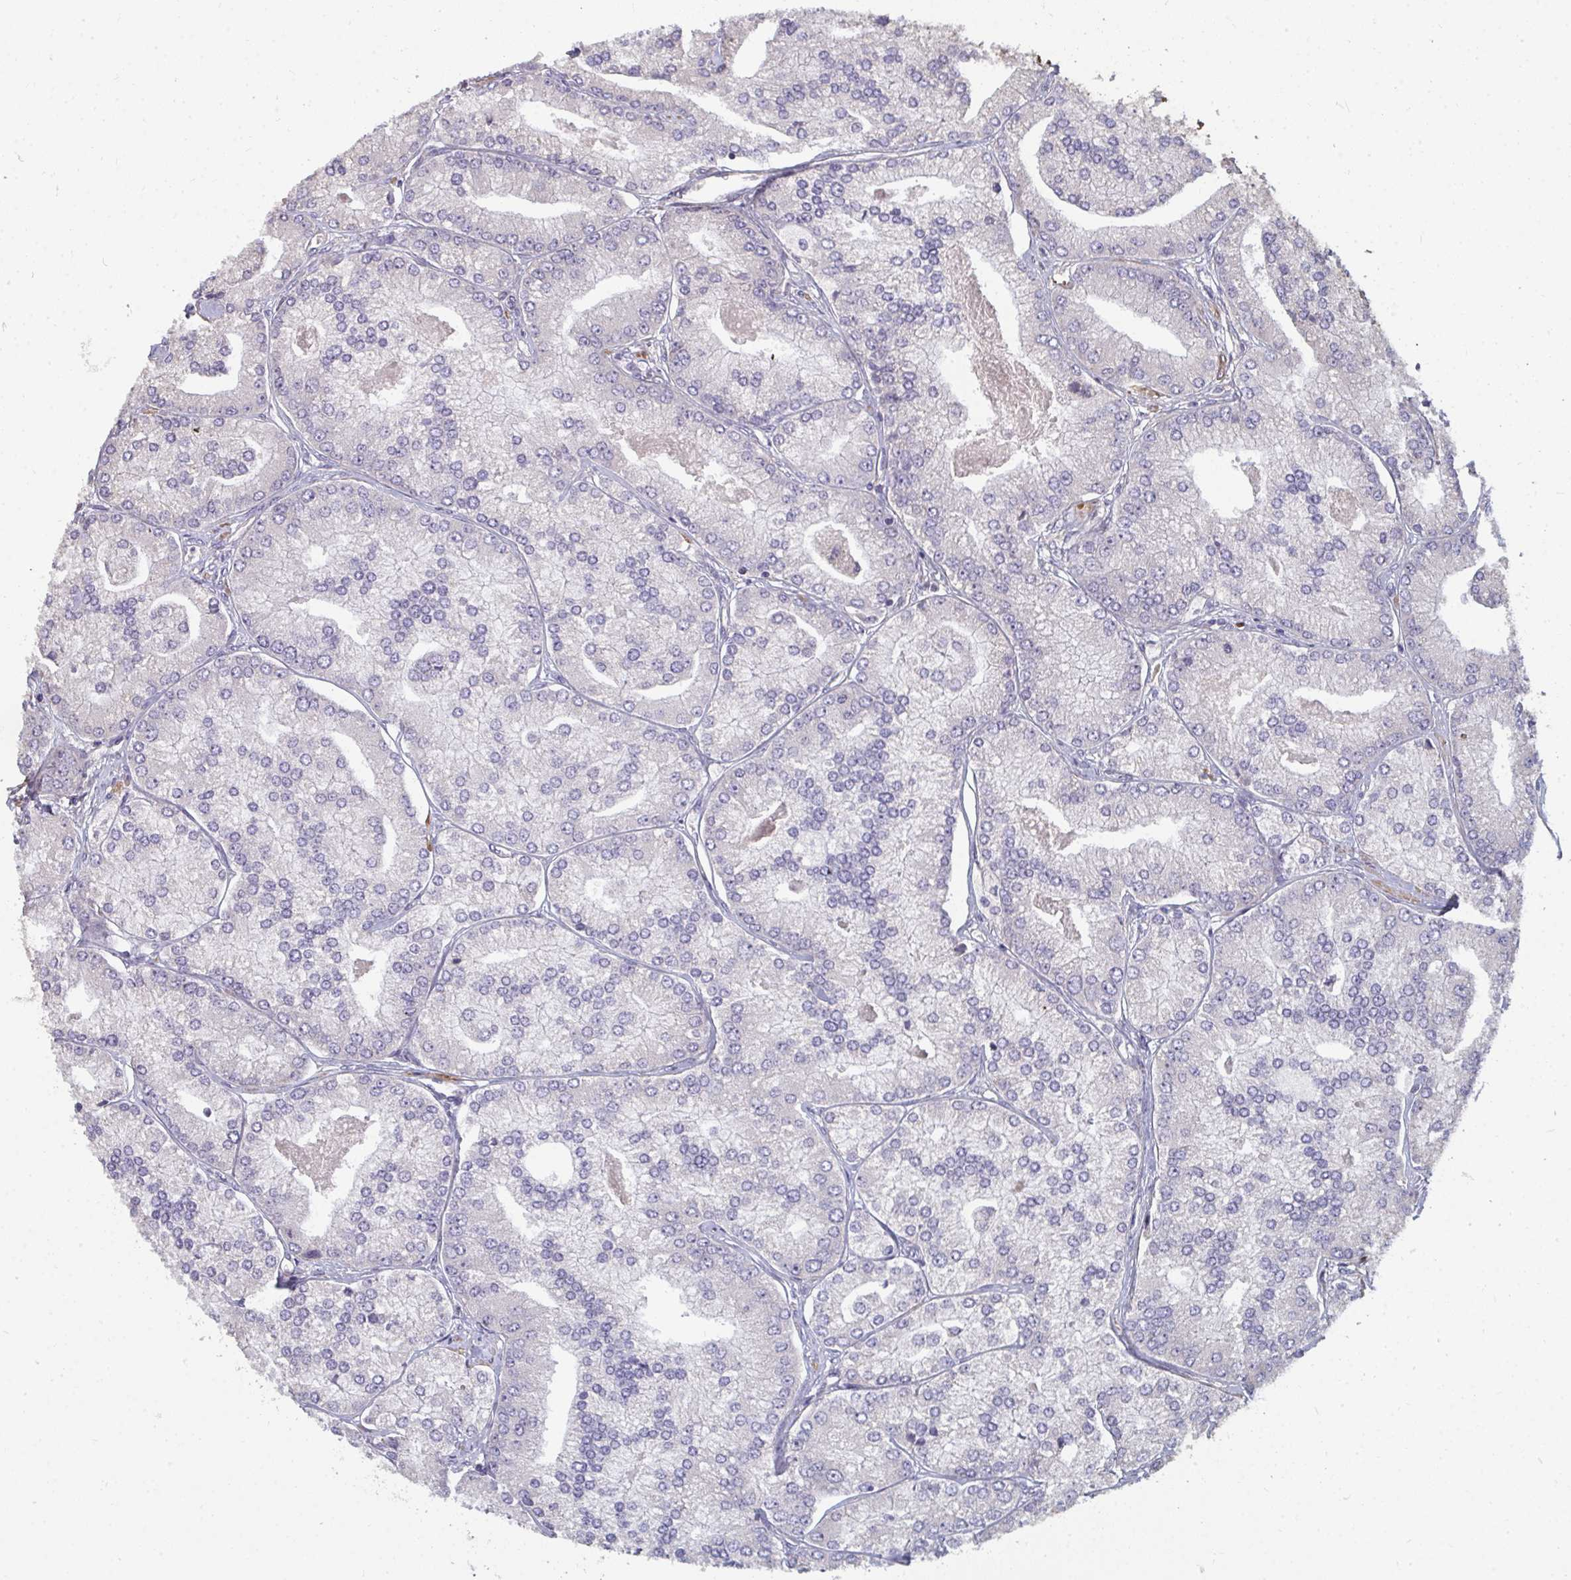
{"staining": {"intensity": "negative", "quantity": "none", "location": "none"}, "tissue": "prostate cancer", "cell_type": "Tumor cells", "image_type": "cancer", "snomed": [{"axis": "morphology", "description": "Adenocarcinoma, High grade"}, {"axis": "topography", "description": "Prostate"}], "caption": "A high-resolution photomicrograph shows IHC staining of prostate cancer (high-grade adenocarcinoma), which demonstrates no significant staining in tumor cells.", "gene": "ZFYVE28", "patient": {"sex": "male", "age": 61}}